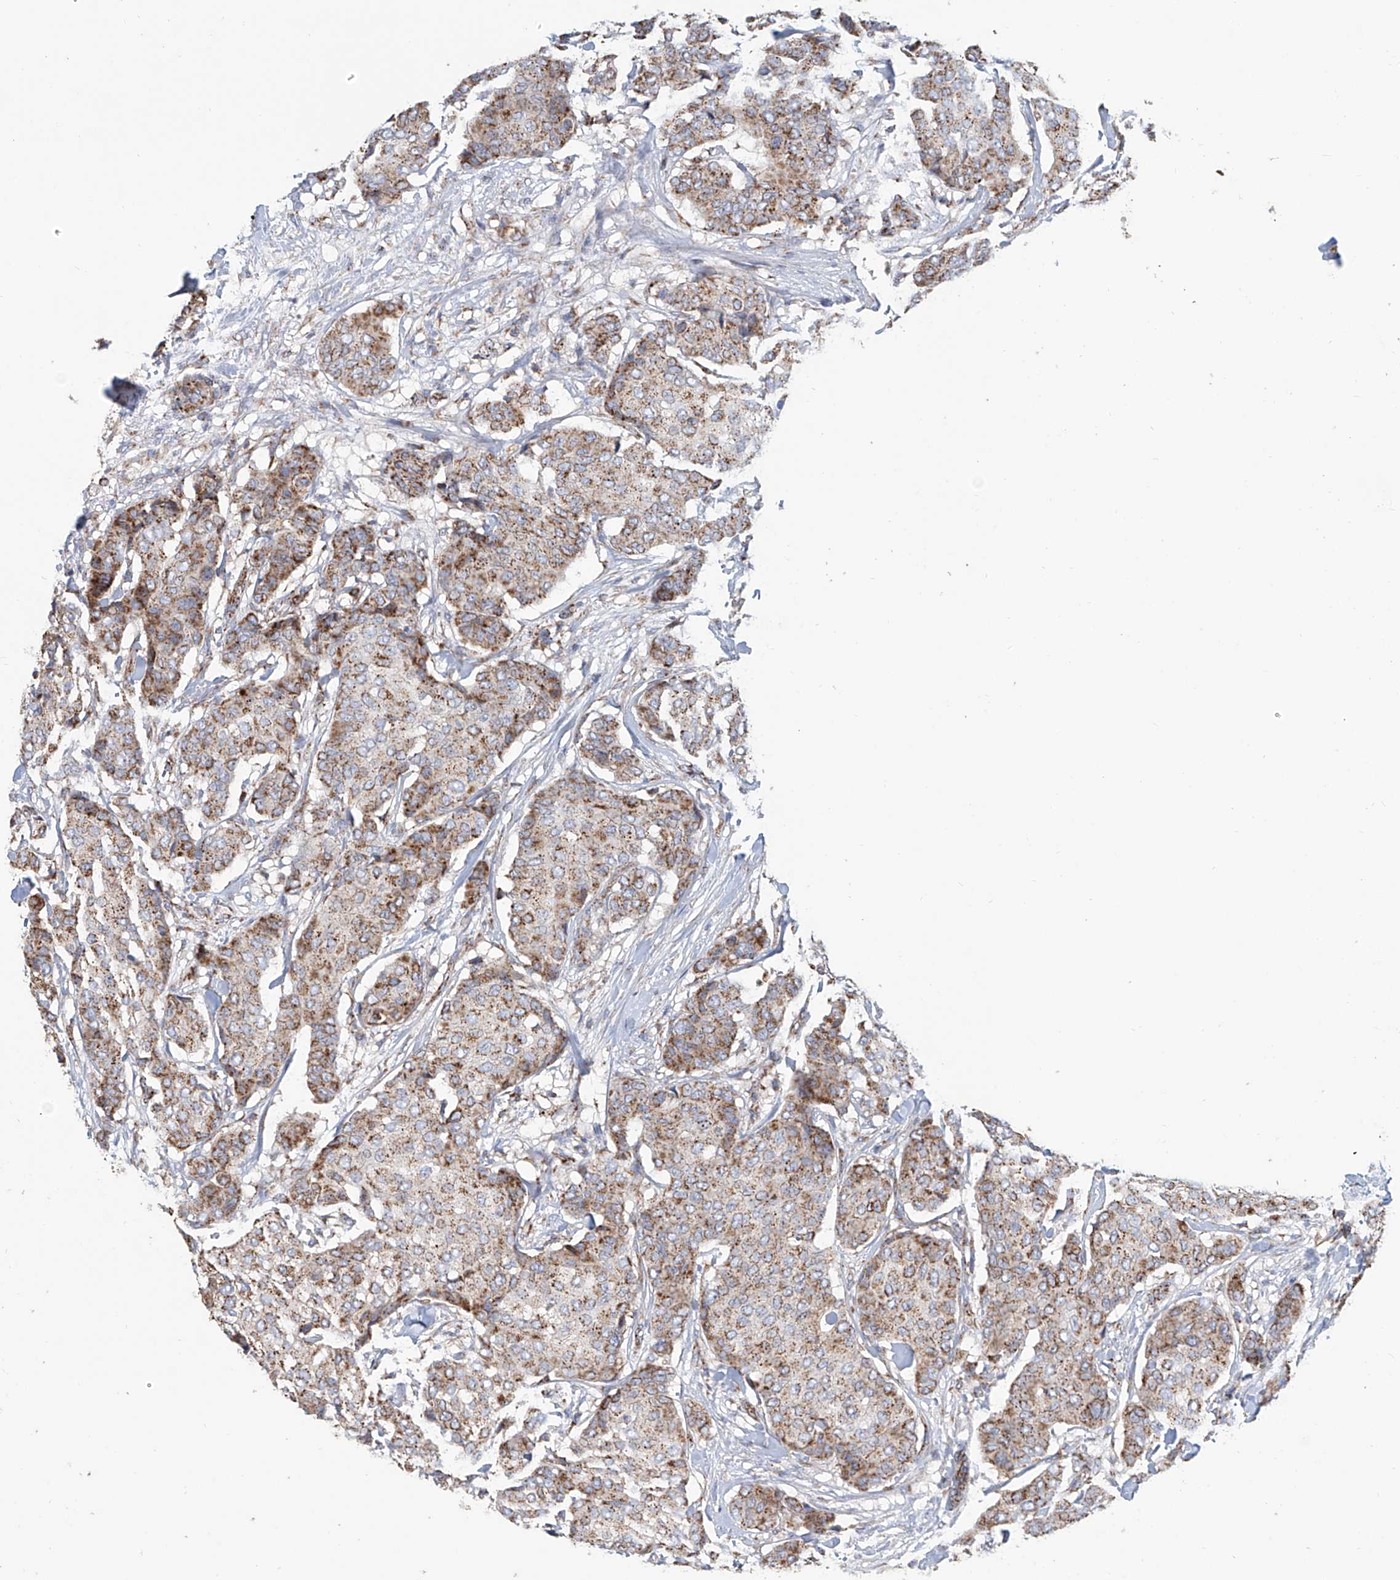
{"staining": {"intensity": "moderate", "quantity": ">75%", "location": "cytoplasmic/membranous"}, "tissue": "breast cancer", "cell_type": "Tumor cells", "image_type": "cancer", "snomed": [{"axis": "morphology", "description": "Duct carcinoma"}, {"axis": "topography", "description": "Breast"}], "caption": "Immunohistochemistry (IHC) of human breast intraductal carcinoma demonstrates medium levels of moderate cytoplasmic/membranous positivity in approximately >75% of tumor cells.", "gene": "MCL1", "patient": {"sex": "female", "age": 75}}